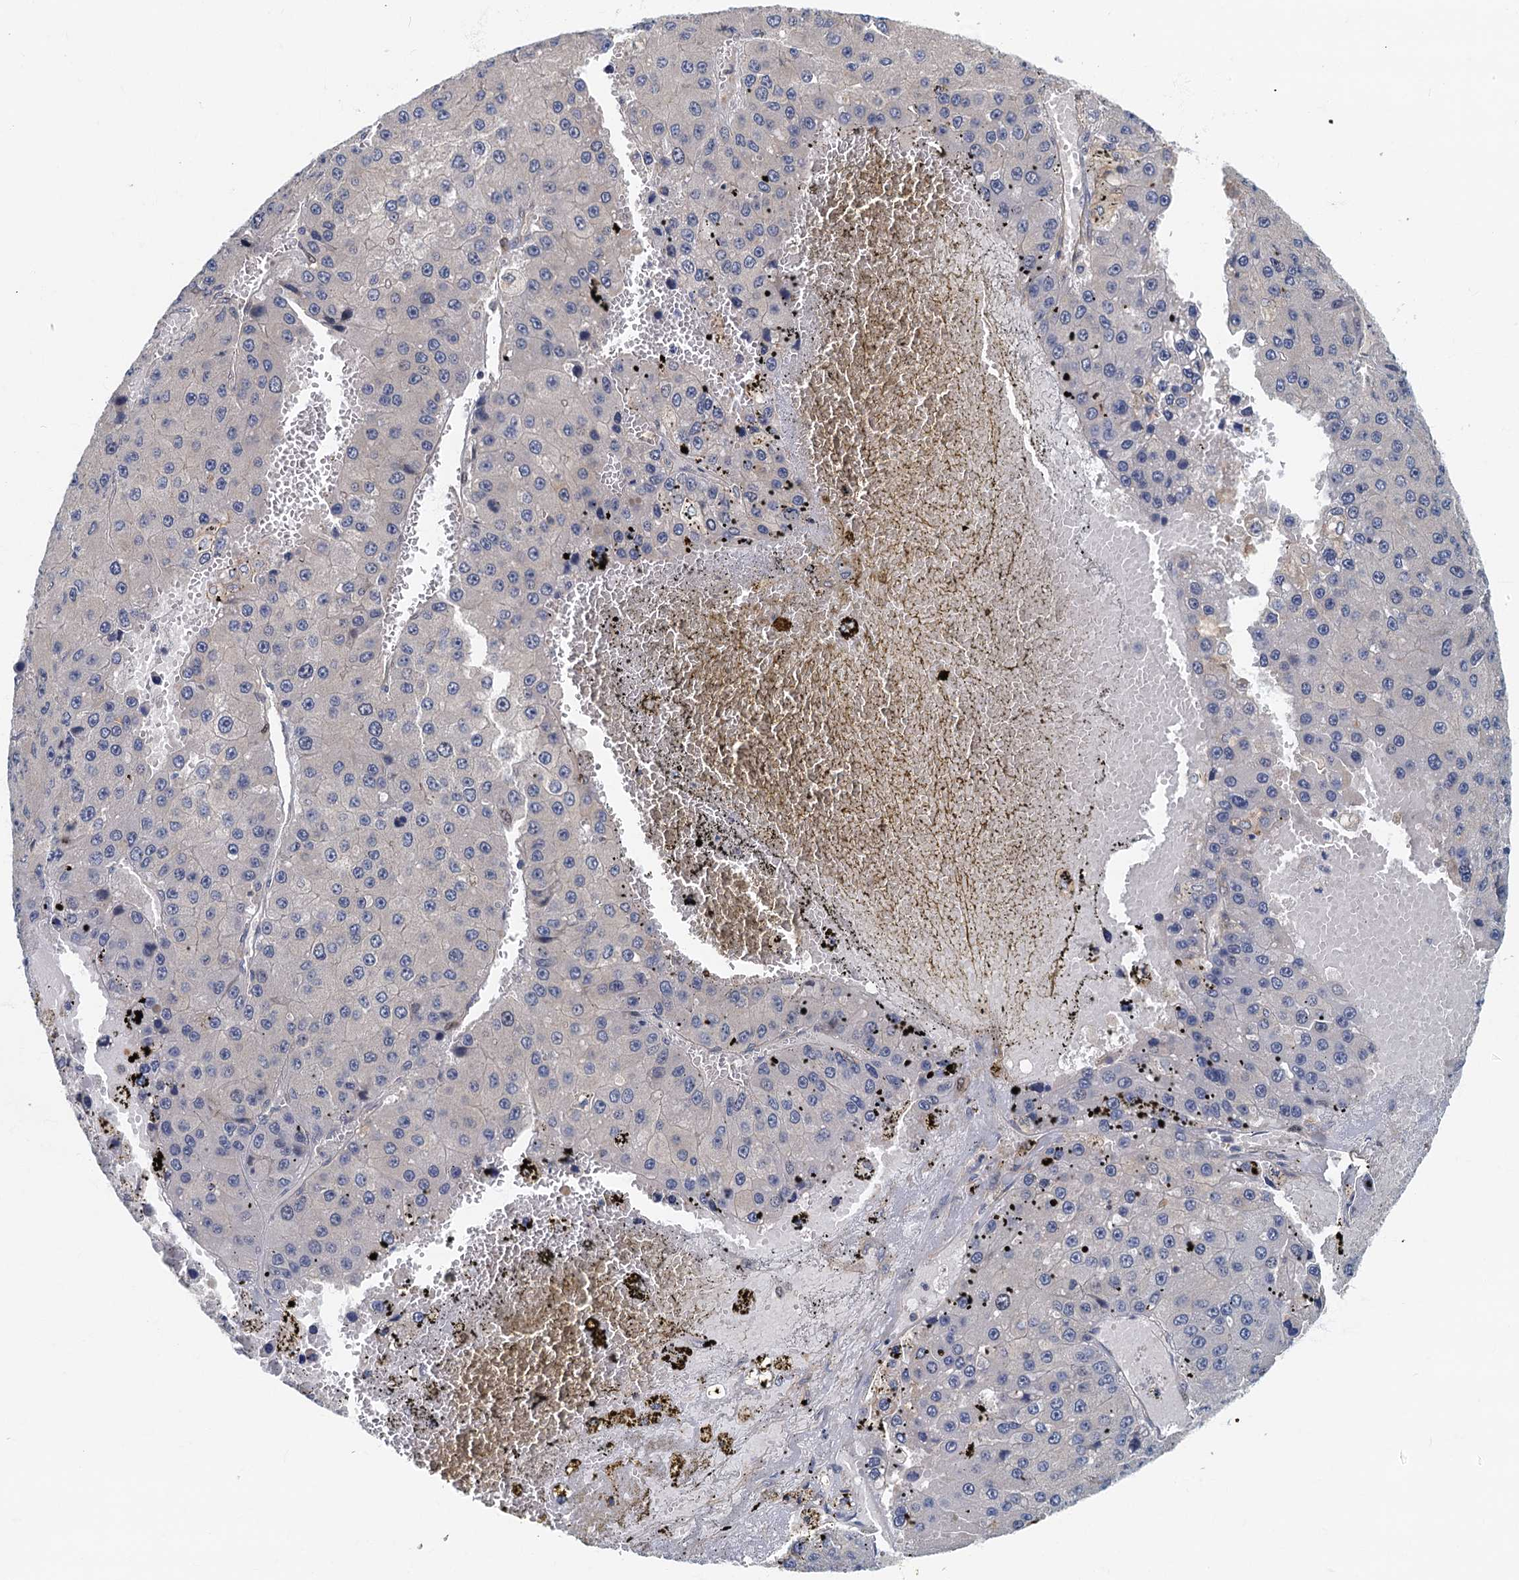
{"staining": {"intensity": "negative", "quantity": "none", "location": "none"}, "tissue": "liver cancer", "cell_type": "Tumor cells", "image_type": "cancer", "snomed": [{"axis": "morphology", "description": "Carcinoma, Hepatocellular, NOS"}, {"axis": "topography", "description": "Liver"}], "caption": "DAB (3,3'-diaminobenzidine) immunohistochemical staining of liver cancer shows no significant expression in tumor cells.", "gene": "CKAP2L", "patient": {"sex": "female", "age": 73}}